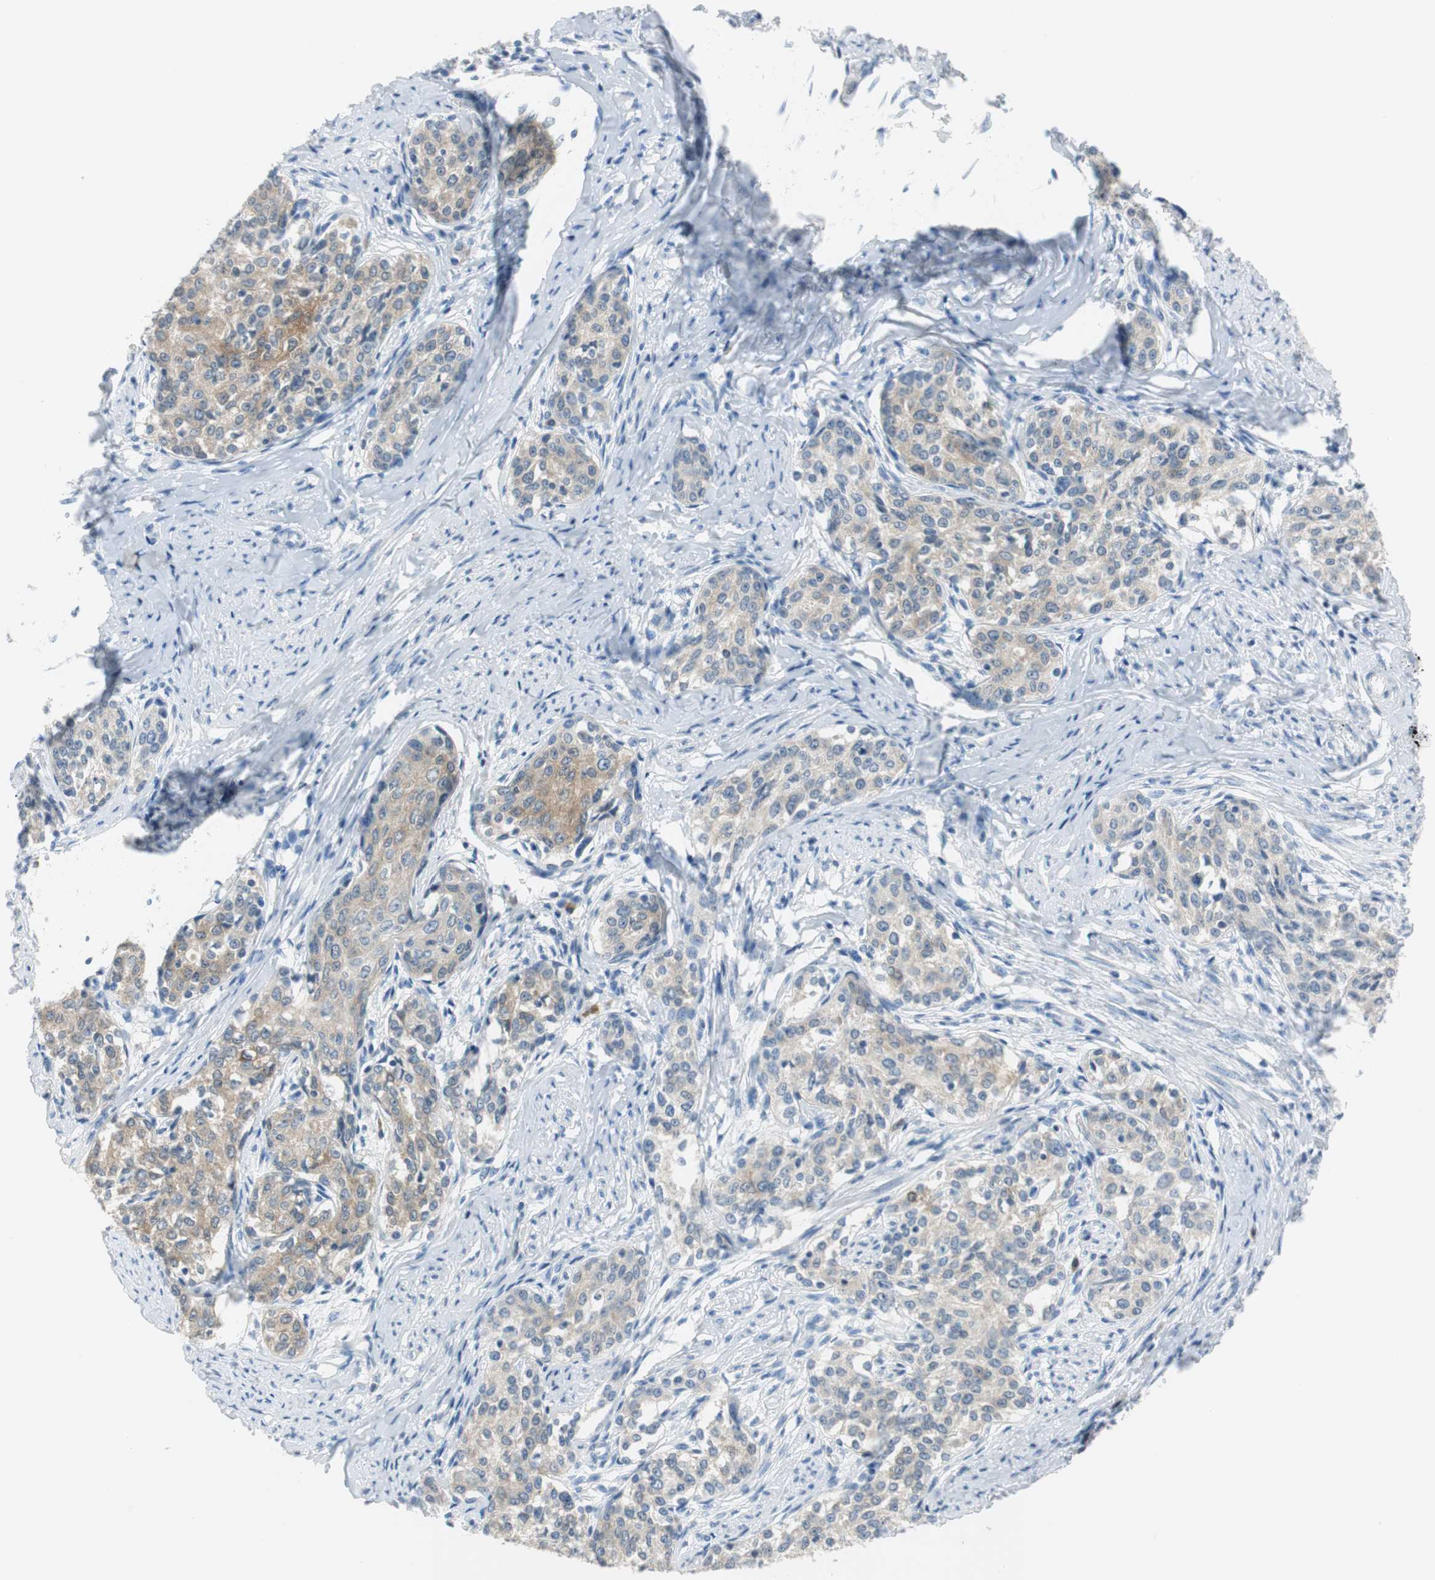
{"staining": {"intensity": "moderate", "quantity": ">75%", "location": "cytoplasmic/membranous"}, "tissue": "cervical cancer", "cell_type": "Tumor cells", "image_type": "cancer", "snomed": [{"axis": "morphology", "description": "Squamous cell carcinoma, NOS"}, {"axis": "morphology", "description": "Adenocarcinoma, NOS"}, {"axis": "topography", "description": "Cervix"}], "caption": "A brown stain highlights moderate cytoplasmic/membranous expression of a protein in human cervical adenocarcinoma tumor cells.", "gene": "FBP1", "patient": {"sex": "female", "age": 52}}